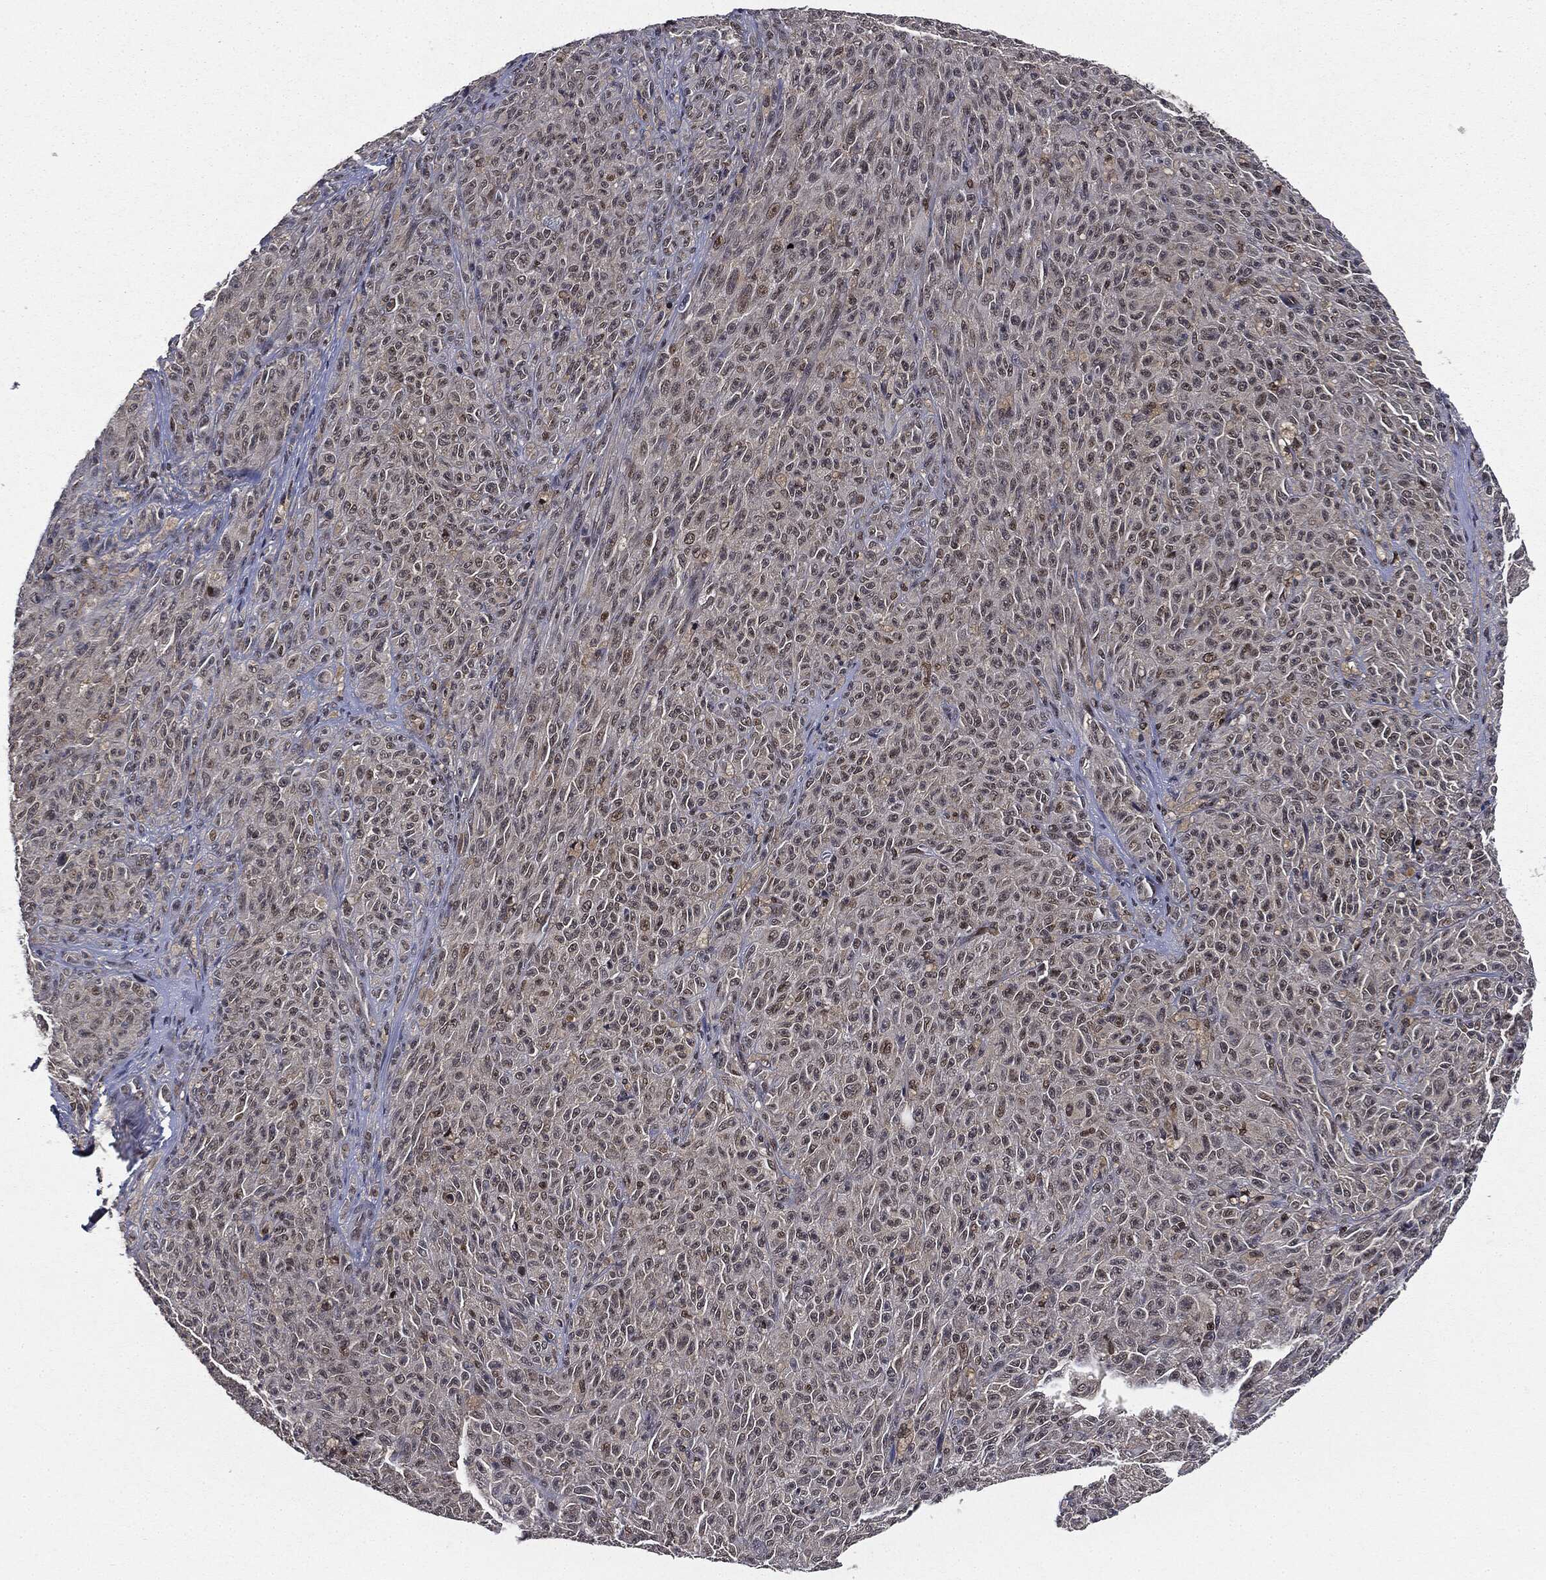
{"staining": {"intensity": "moderate", "quantity": "<25%", "location": "nuclear"}, "tissue": "melanoma", "cell_type": "Tumor cells", "image_type": "cancer", "snomed": [{"axis": "morphology", "description": "Malignant melanoma, NOS"}, {"axis": "topography", "description": "Skin"}], "caption": "Protein analysis of malignant melanoma tissue demonstrates moderate nuclear expression in about <25% of tumor cells.", "gene": "TBC1D22A", "patient": {"sex": "female", "age": 82}}